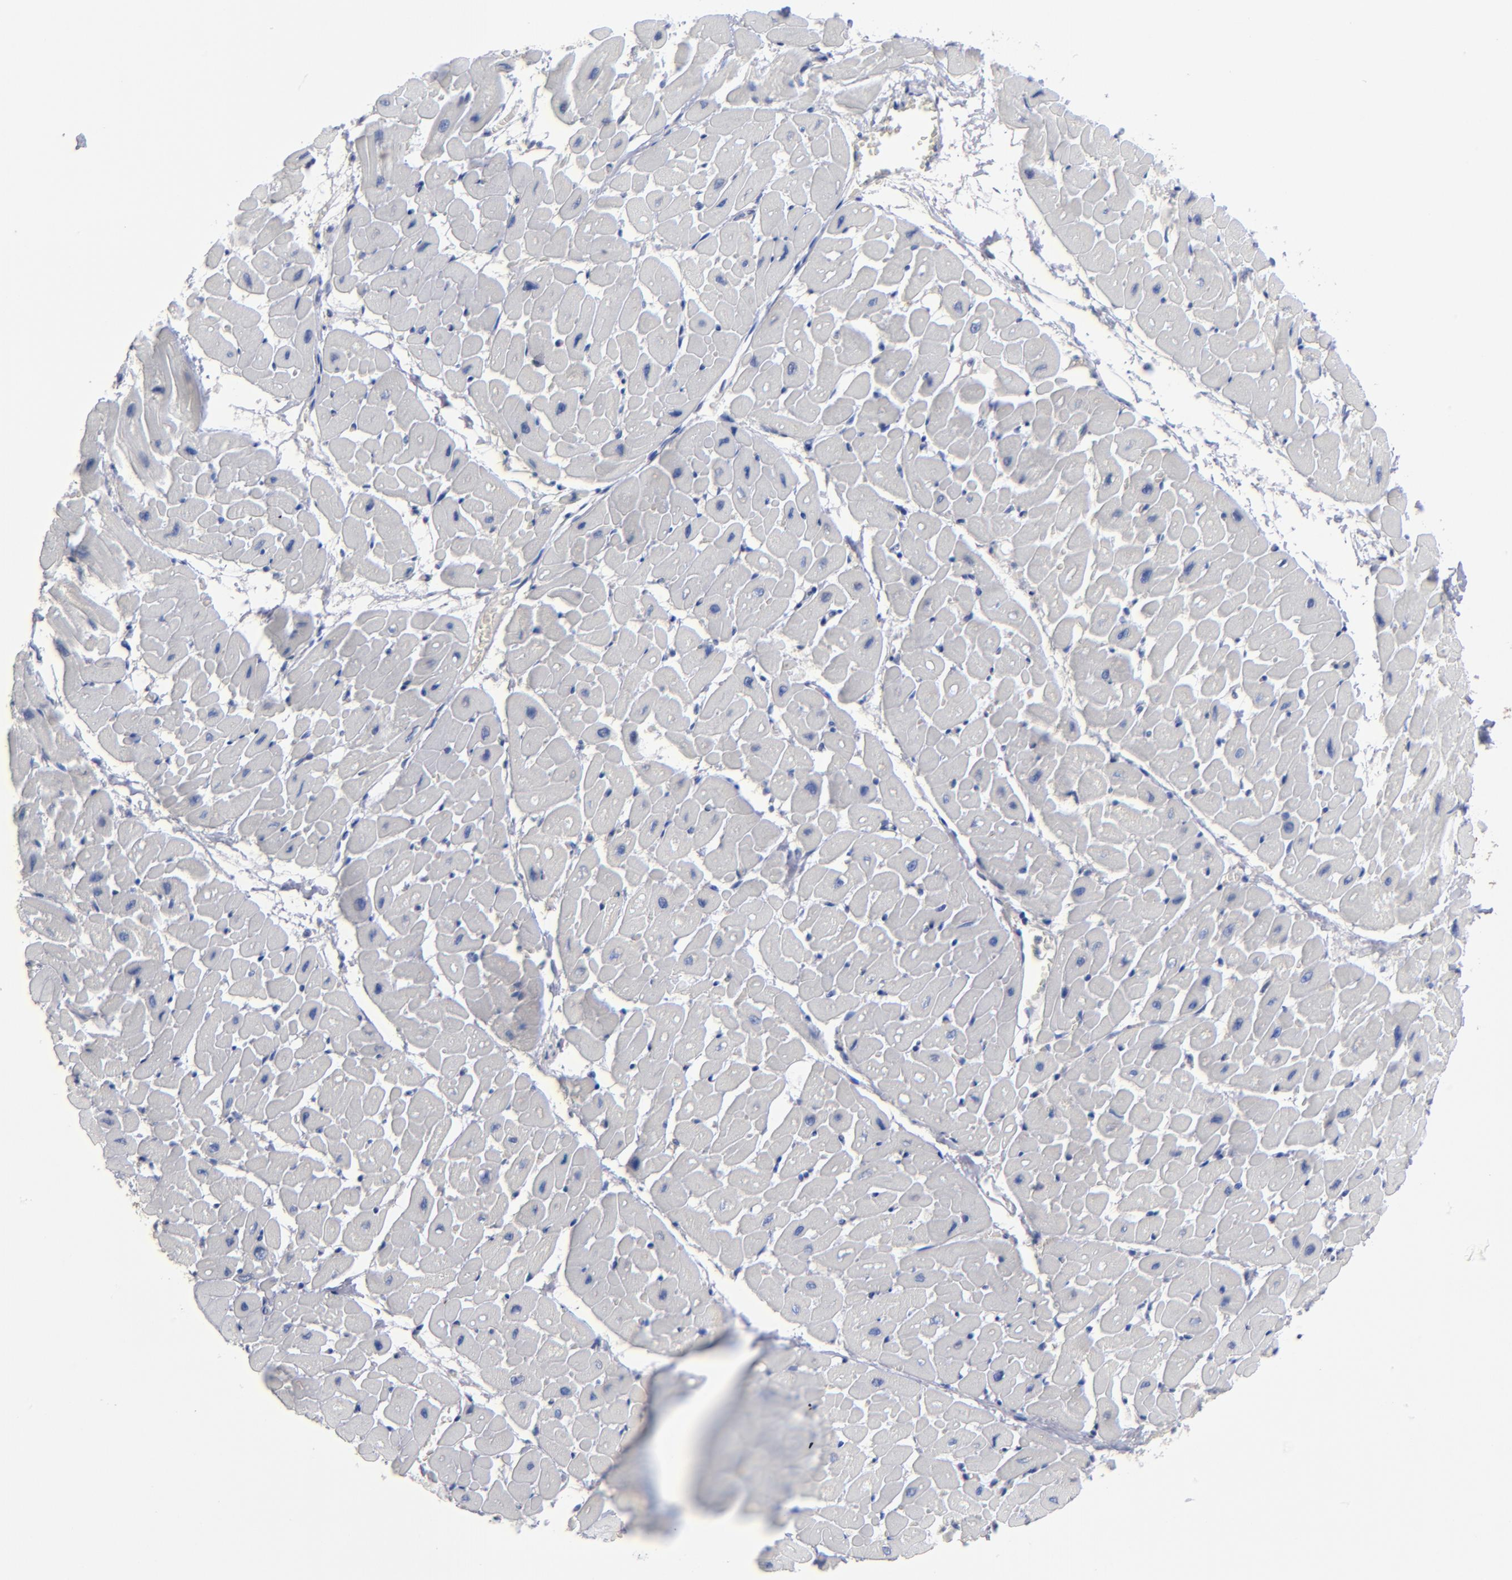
{"staining": {"intensity": "negative", "quantity": "none", "location": "none"}, "tissue": "heart muscle", "cell_type": "Cardiomyocytes", "image_type": "normal", "snomed": [{"axis": "morphology", "description": "Normal tissue, NOS"}, {"axis": "topography", "description": "Heart"}], "caption": "Histopathology image shows no protein staining in cardiomyocytes of normal heart muscle.", "gene": "RPH3A", "patient": {"sex": "male", "age": 45}}